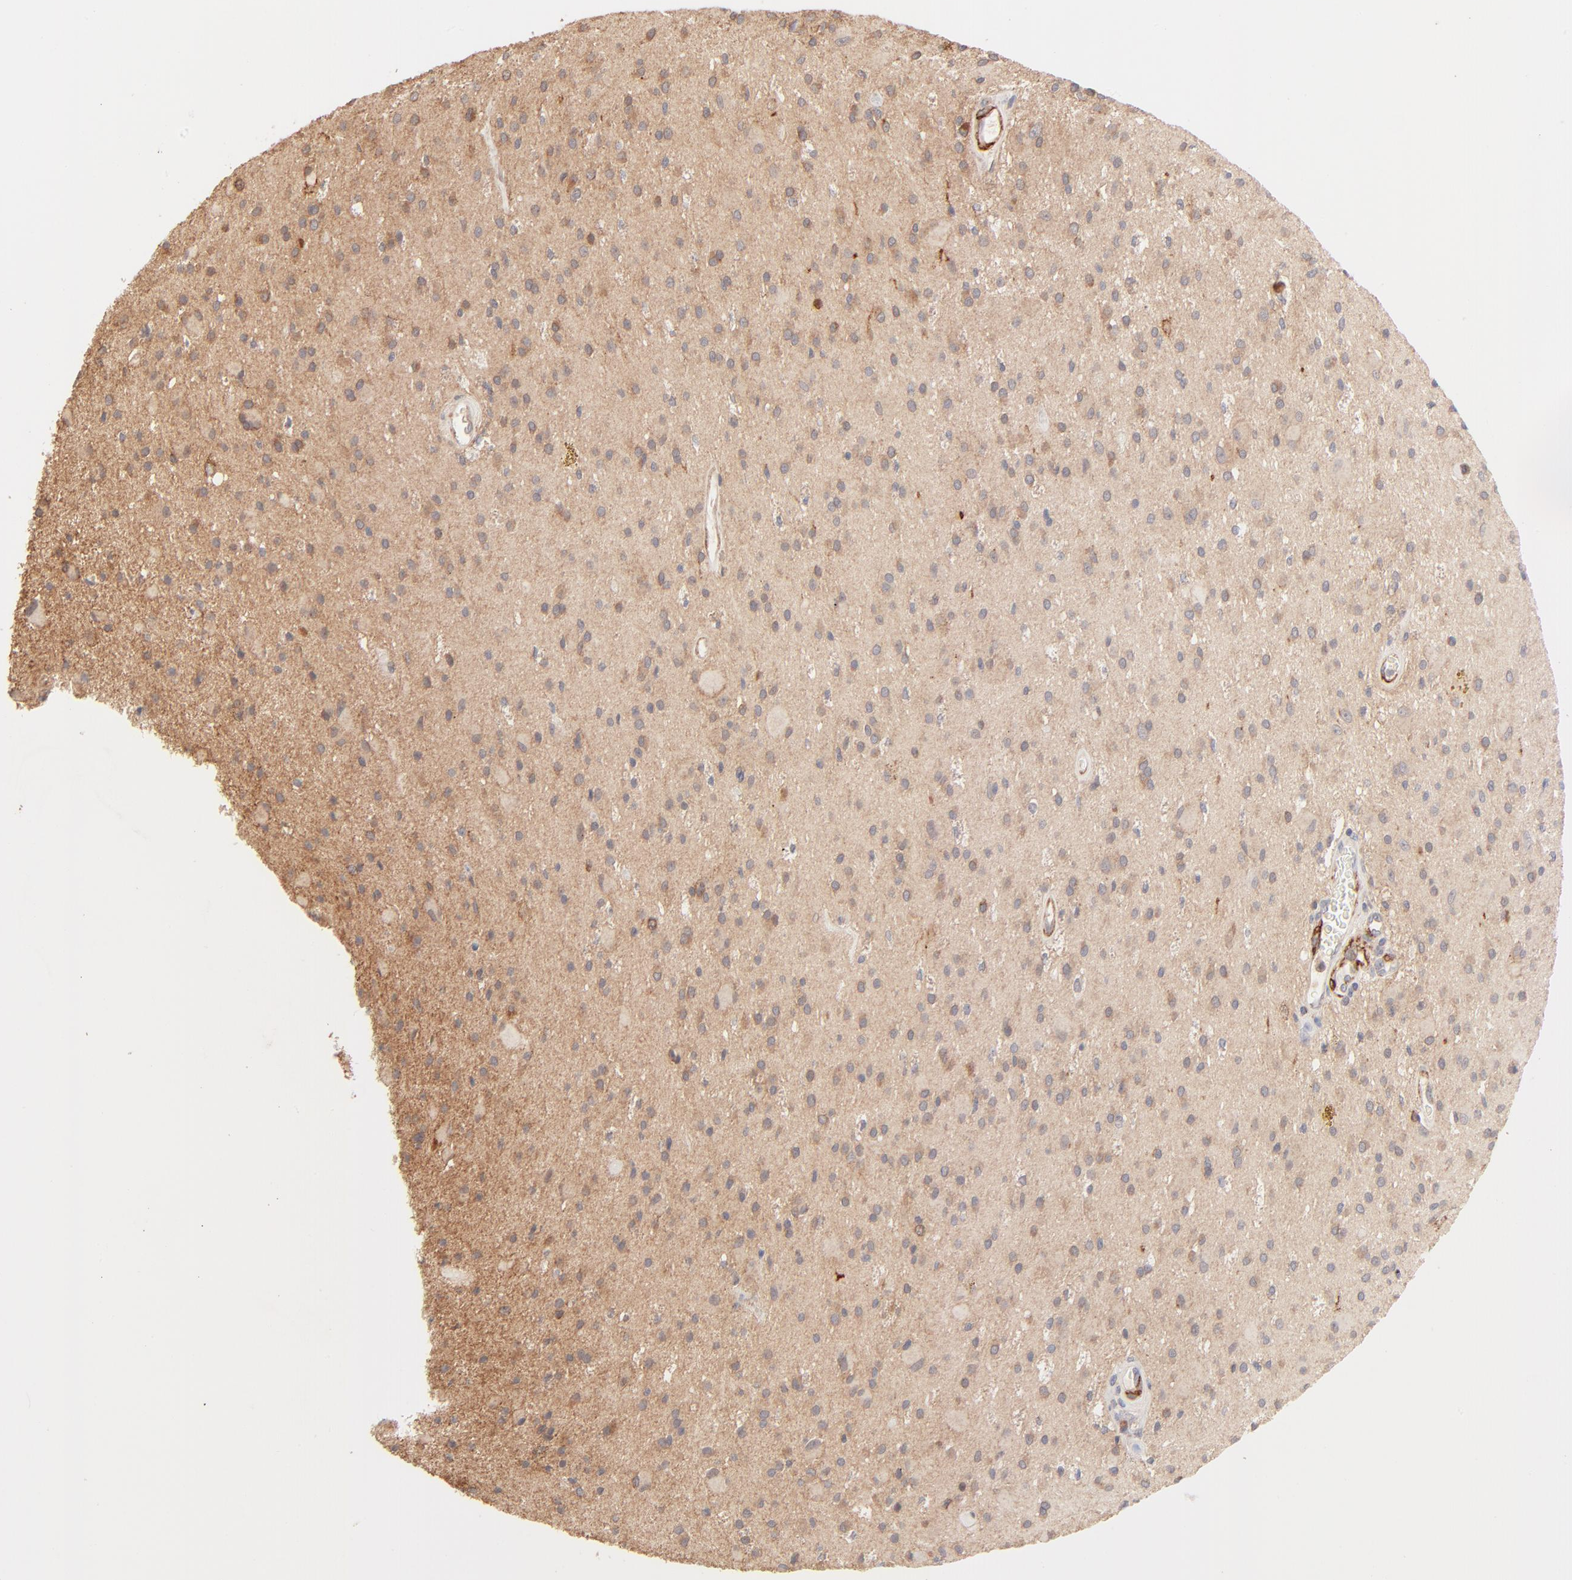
{"staining": {"intensity": "moderate", "quantity": "25%-75%", "location": "cytoplasmic/membranous"}, "tissue": "glioma", "cell_type": "Tumor cells", "image_type": "cancer", "snomed": [{"axis": "morphology", "description": "Glioma, malignant, Low grade"}, {"axis": "topography", "description": "Brain"}], "caption": "Immunohistochemical staining of human low-grade glioma (malignant) shows medium levels of moderate cytoplasmic/membranous expression in approximately 25%-75% of tumor cells.", "gene": "CSPG4", "patient": {"sex": "male", "age": 58}}